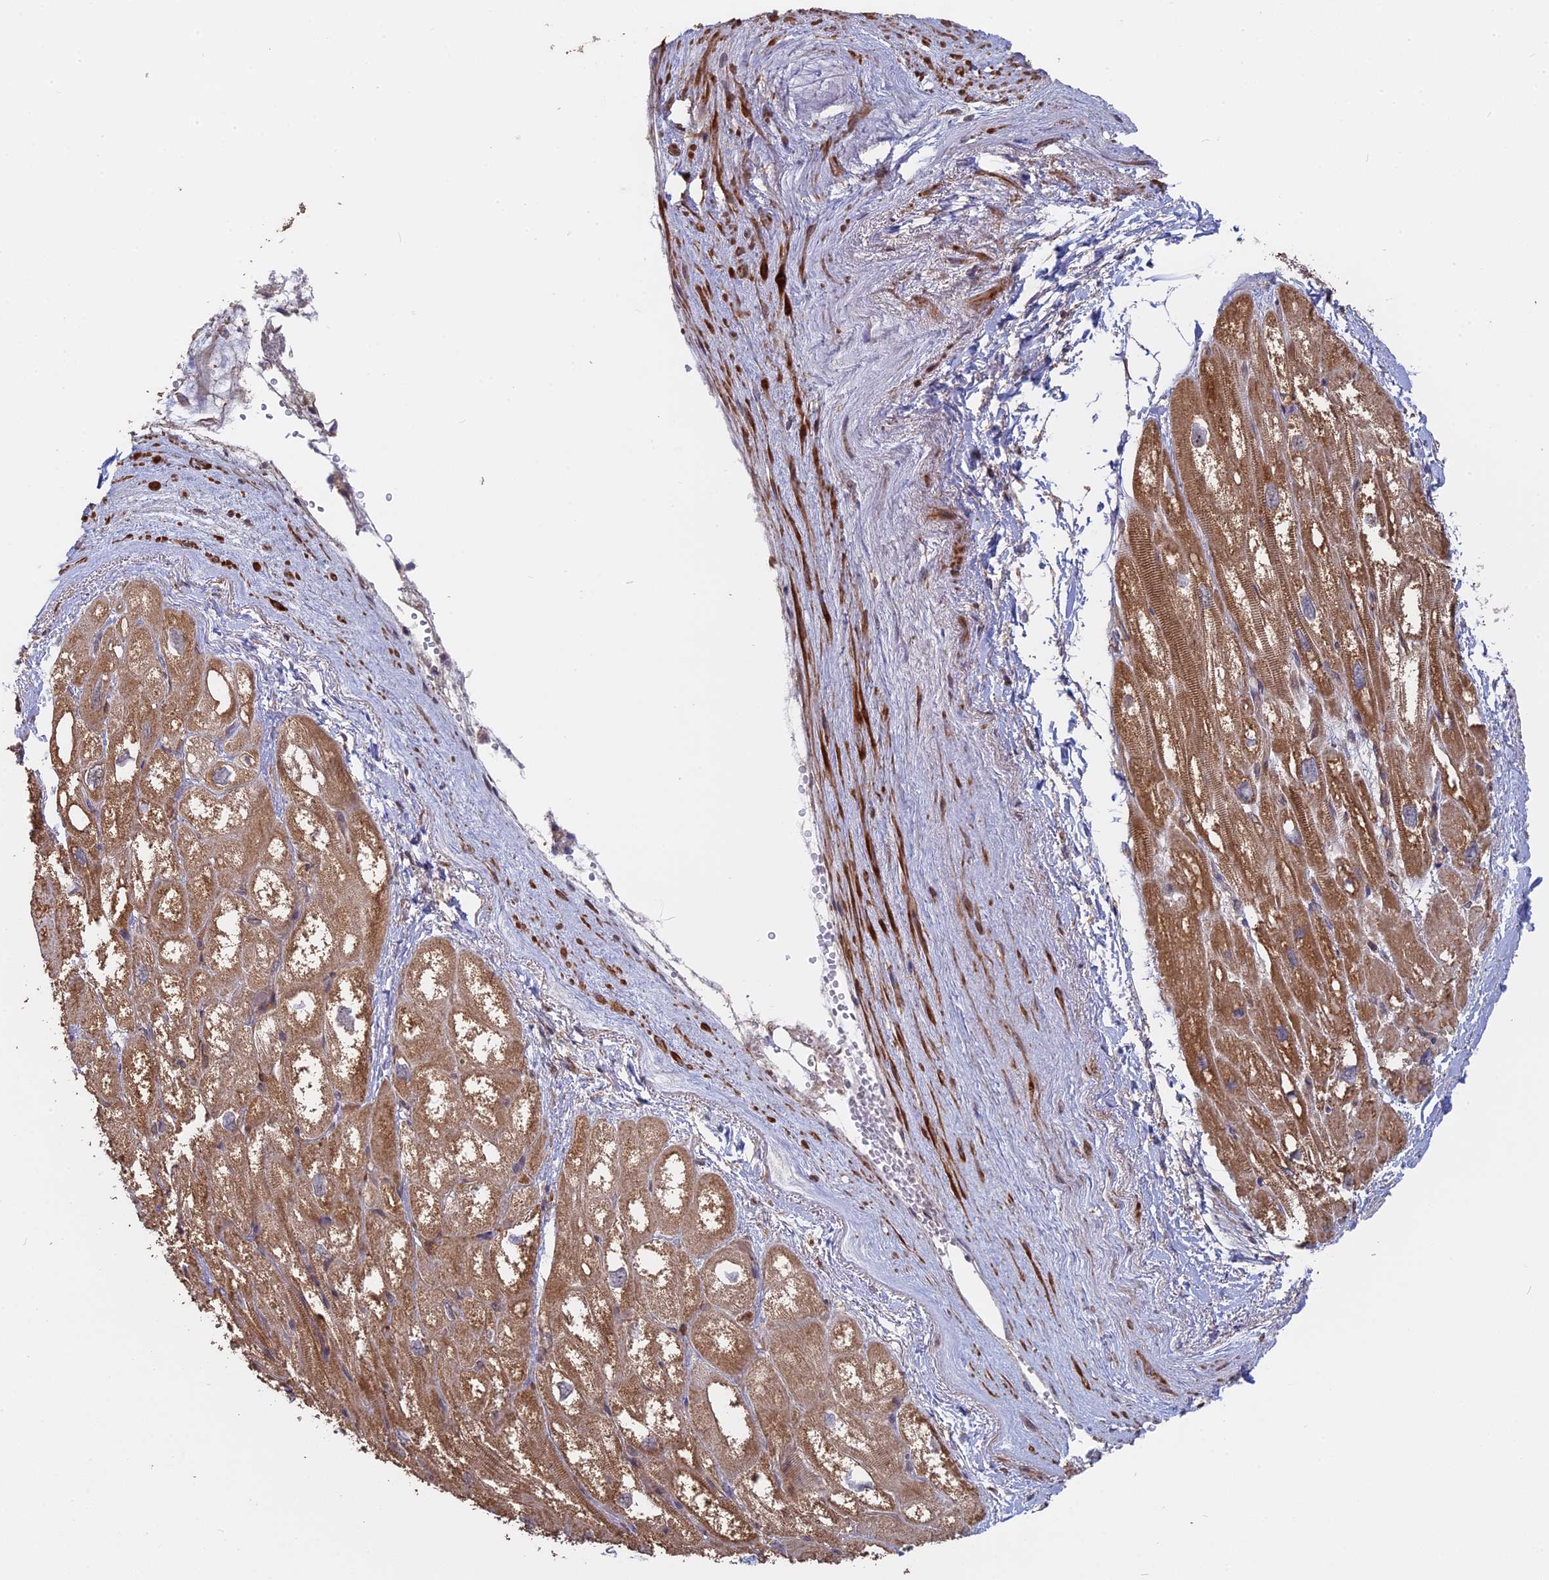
{"staining": {"intensity": "moderate", "quantity": ">75%", "location": "cytoplasmic/membranous"}, "tissue": "heart muscle", "cell_type": "Cardiomyocytes", "image_type": "normal", "snomed": [{"axis": "morphology", "description": "Normal tissue, NOS"}, {"axis": "topography", "description": "Heart"}], "caption": "Immunohistochemical staining of unremarkable heart muscle reveals medium levels of moderate cytoplasmic/membranous staining in about >75% of cardiomyocytes. (IHC, brightfield microscopy, high magnification).", "gene": "SAC3D1", "patient": {"sex": "male", "age": 50}}